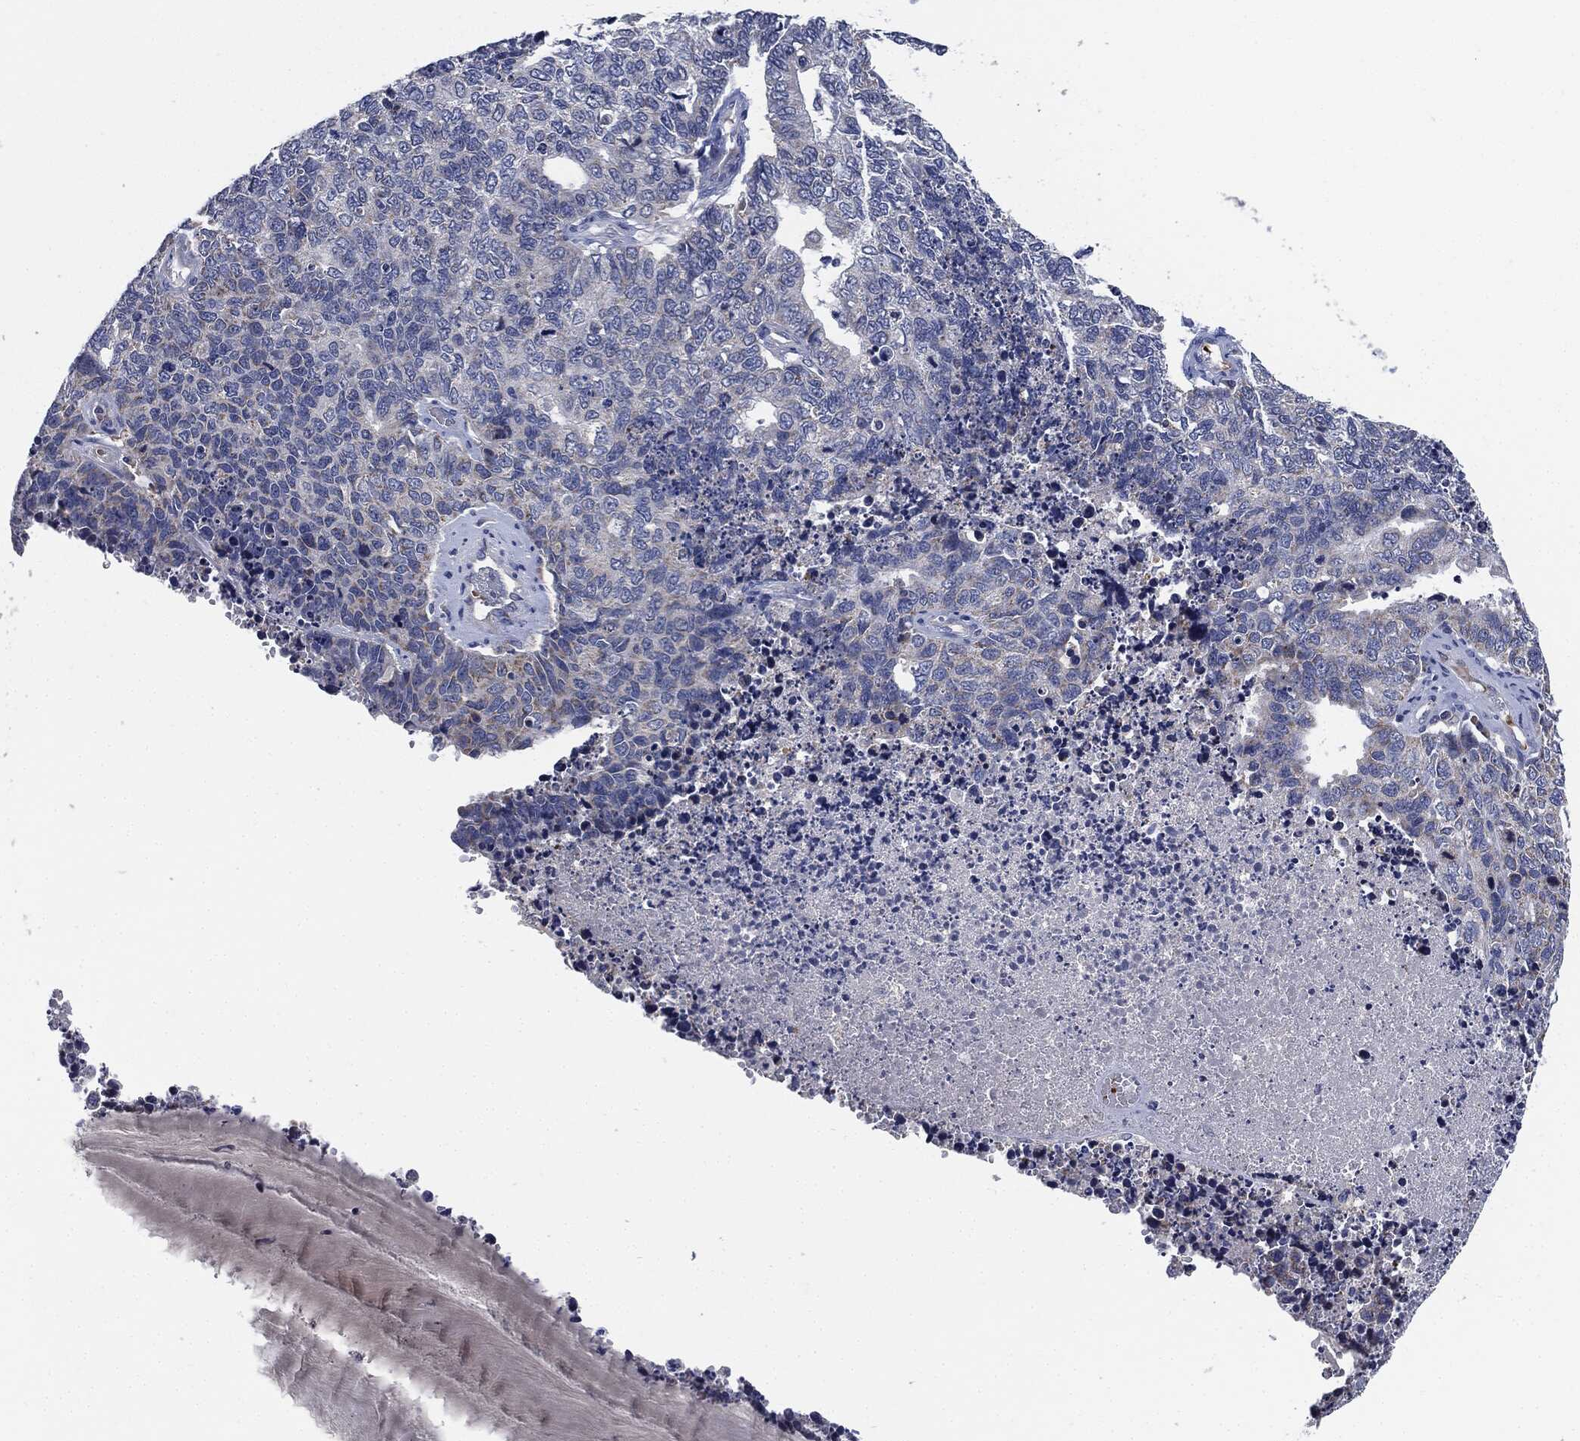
{"staining": {"intensity": "moderate", "quantity": "<25%", "location": "cytoplasmic/membranous"}, "tissue": "cervical cancer", "cell_type": "Tumor cells", "image_type": "cancer", "snomed": [{"axis": "morphology", "description": "Squamous cell carcinoma, NOS"}, {"axis": "topography", "description": "Cervix"}], "caption": "Immunohistochemical staining of squamous cell carcinoma (cervical) exhibits low levels of moderate cytoplasmic/membranous positivity in approximately <25% of tumor cells. The staining was performed using DAB, with brown indicating positive protein expression. Nuclei are stained blue with hematoxylin.", "gene": "SIGLEC9", "patient": {"sex": "female", "age": 63}}